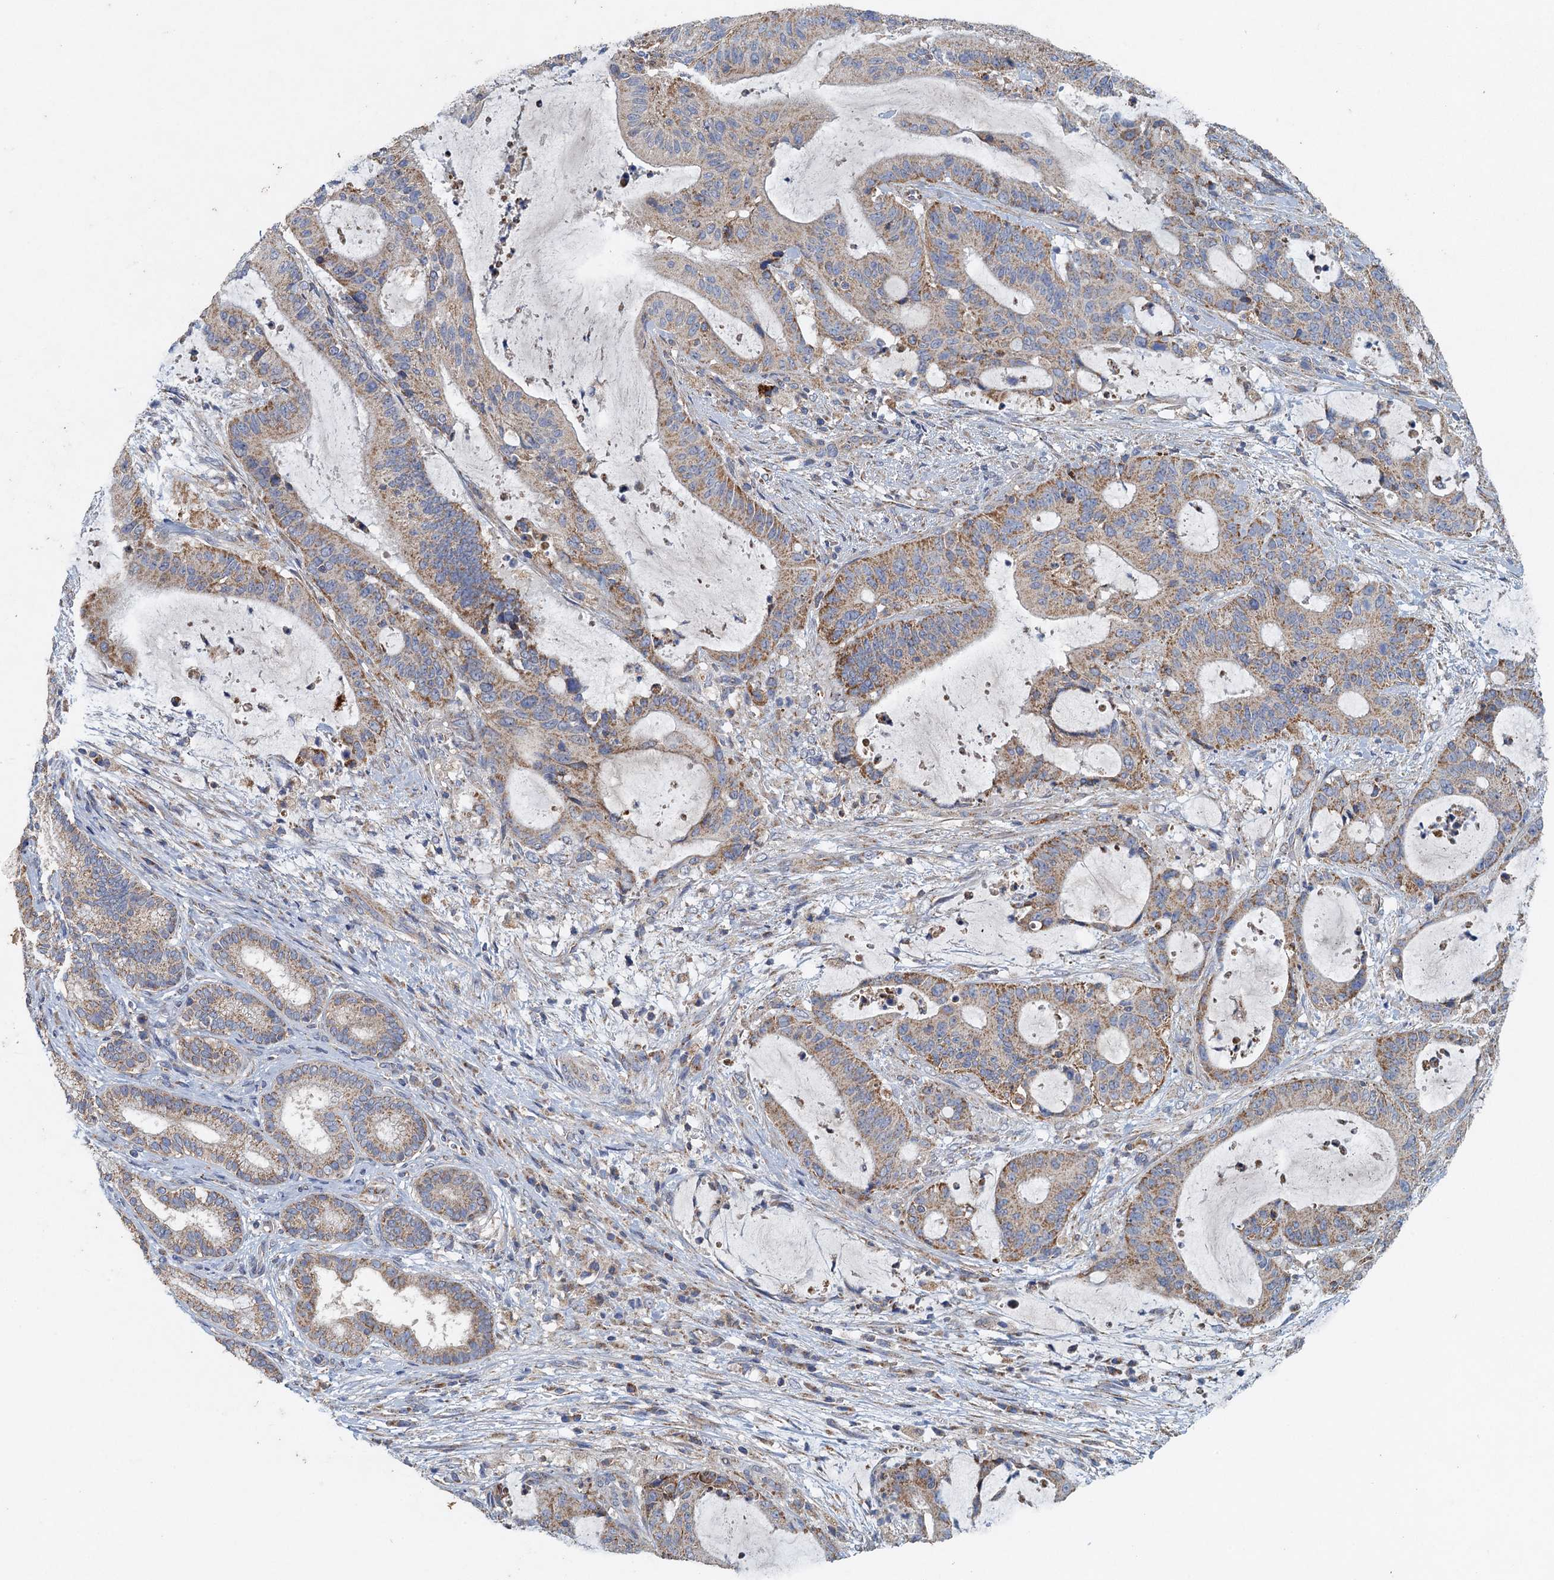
{"staining": {"intensity": "moderate", "quantity": "25%-75%", "location": "cytoplasmic/membranous"}, "tissue": "liver cancer", "cell_type": "Tumor cells", "image_type": "cancer", "snomed": [{"axis": "morphology", "description": "Normal tissue, NOS"}, {"axis": "morphology", "description": "Cholangiocarcinoma"}, {"axis": "topography", "description": "Liver"}, {"axis": "topography", "description": "Peripheral nerve tissue"}], "caption": "Human cholangiocarcinoma (liver) stained with a brown dye exhibits moderate cytoplasmic/membranous positive staining in approximately 25%-75% of tumor cells.", "gene": "BCS1L", "patient": {"sex": "female", "age": 73}}